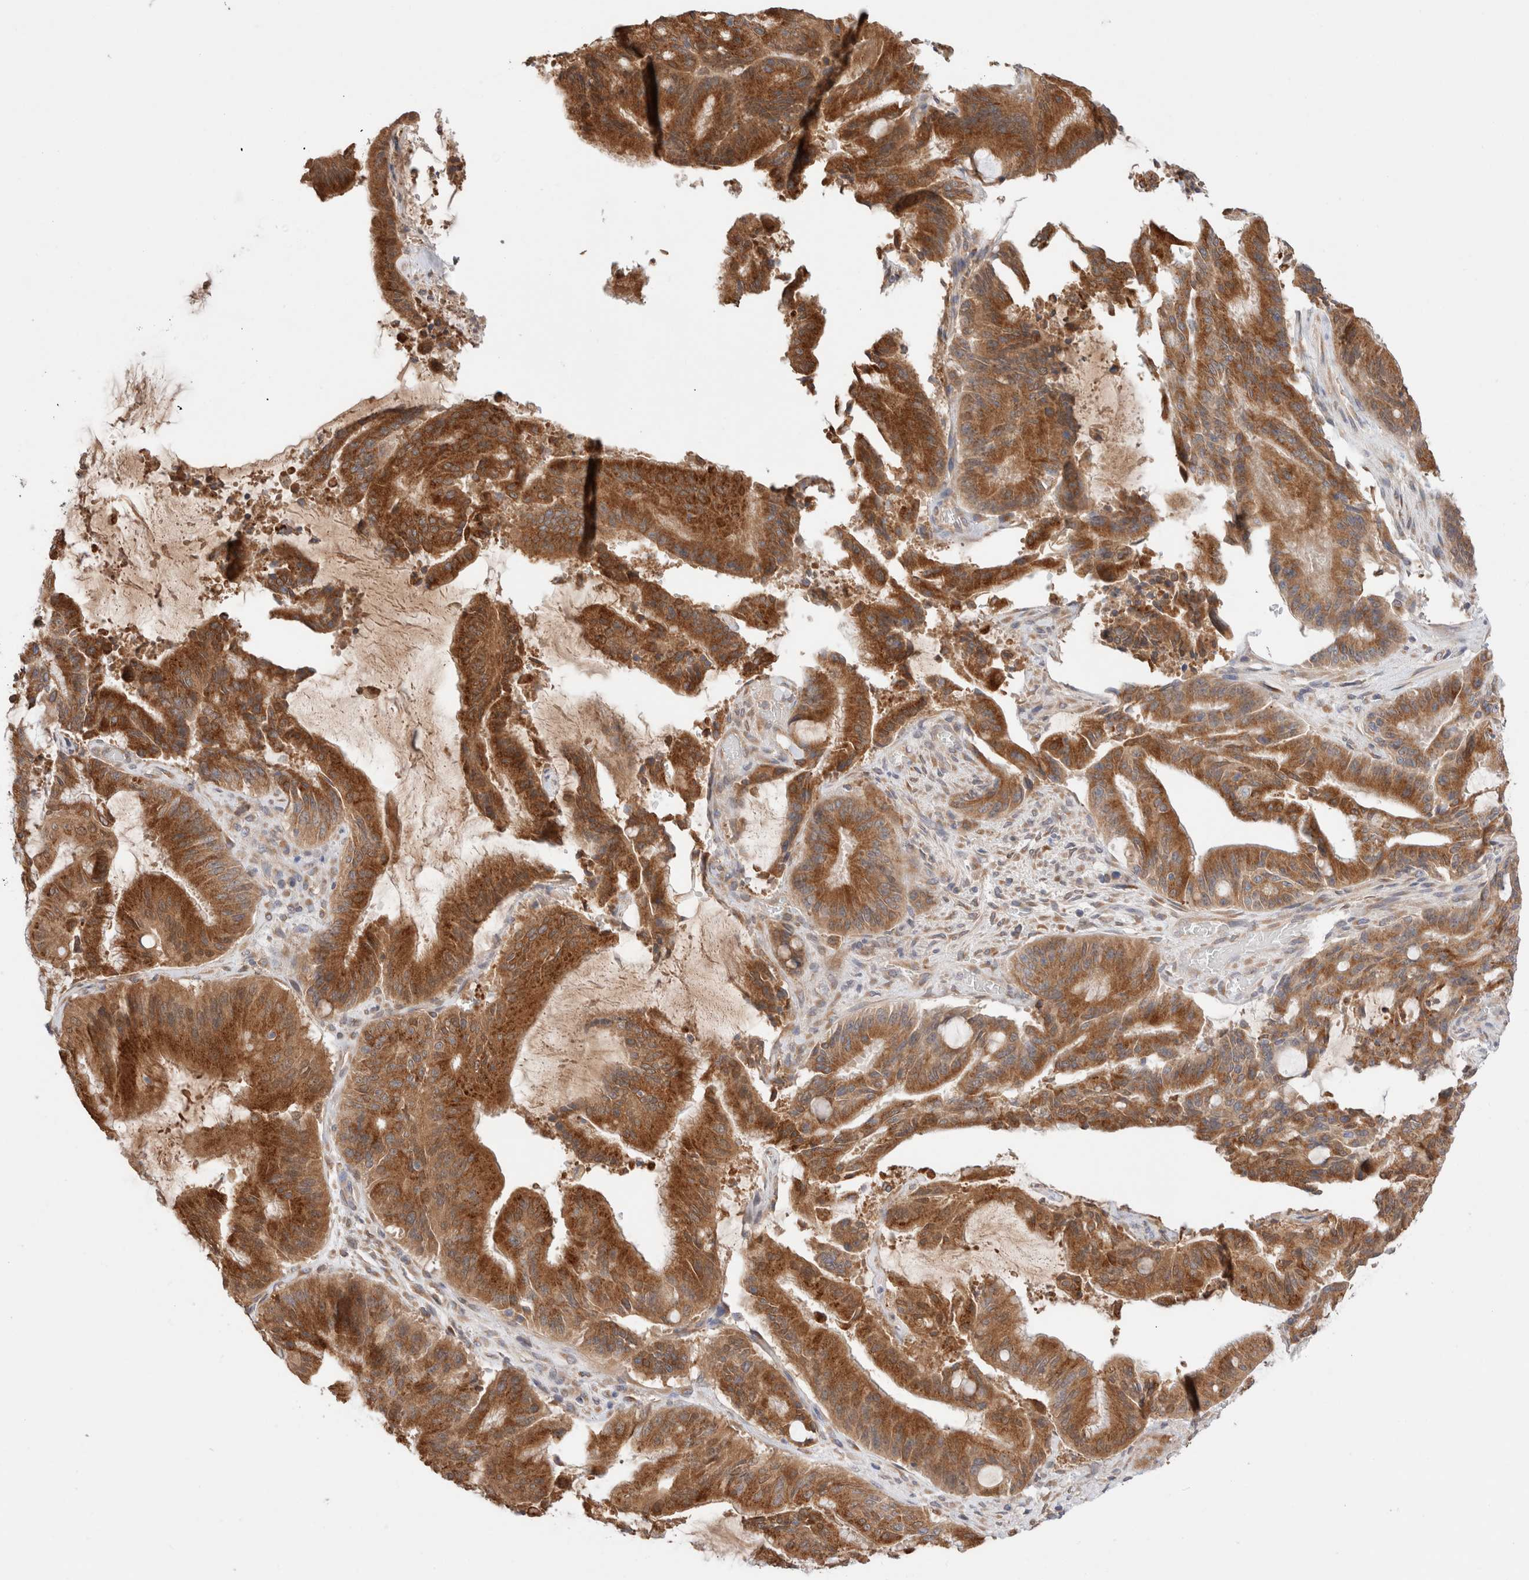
{"staining": {"intensity": "strong", "quantity": ">75%", "location": "cytoplasmic/membranous"}, "tissue": "liver cancer", "cell_type": "Tumor cells", "image_type": "cancer", "snomed": [{"axis": "morphology", "description": "Normal tissue, NOS"}, {"axis": "morphology", "description": "Cholangiocarcinoma"}, {"axis": "topography", "description": "Liver"}, {"axis": "topography", "description": "Peripheral nerve tissue"}], "caption": "An immunohistochemistry histopathology image of neoplastic tissue is shown. Protein staining in brown highlights strong cytoplasmic/membranous positivity in liver cholangiocarcinoma within tumor cells.", "gene": "LMAN2L", "patient": {"sex": "female", "age": 73}}